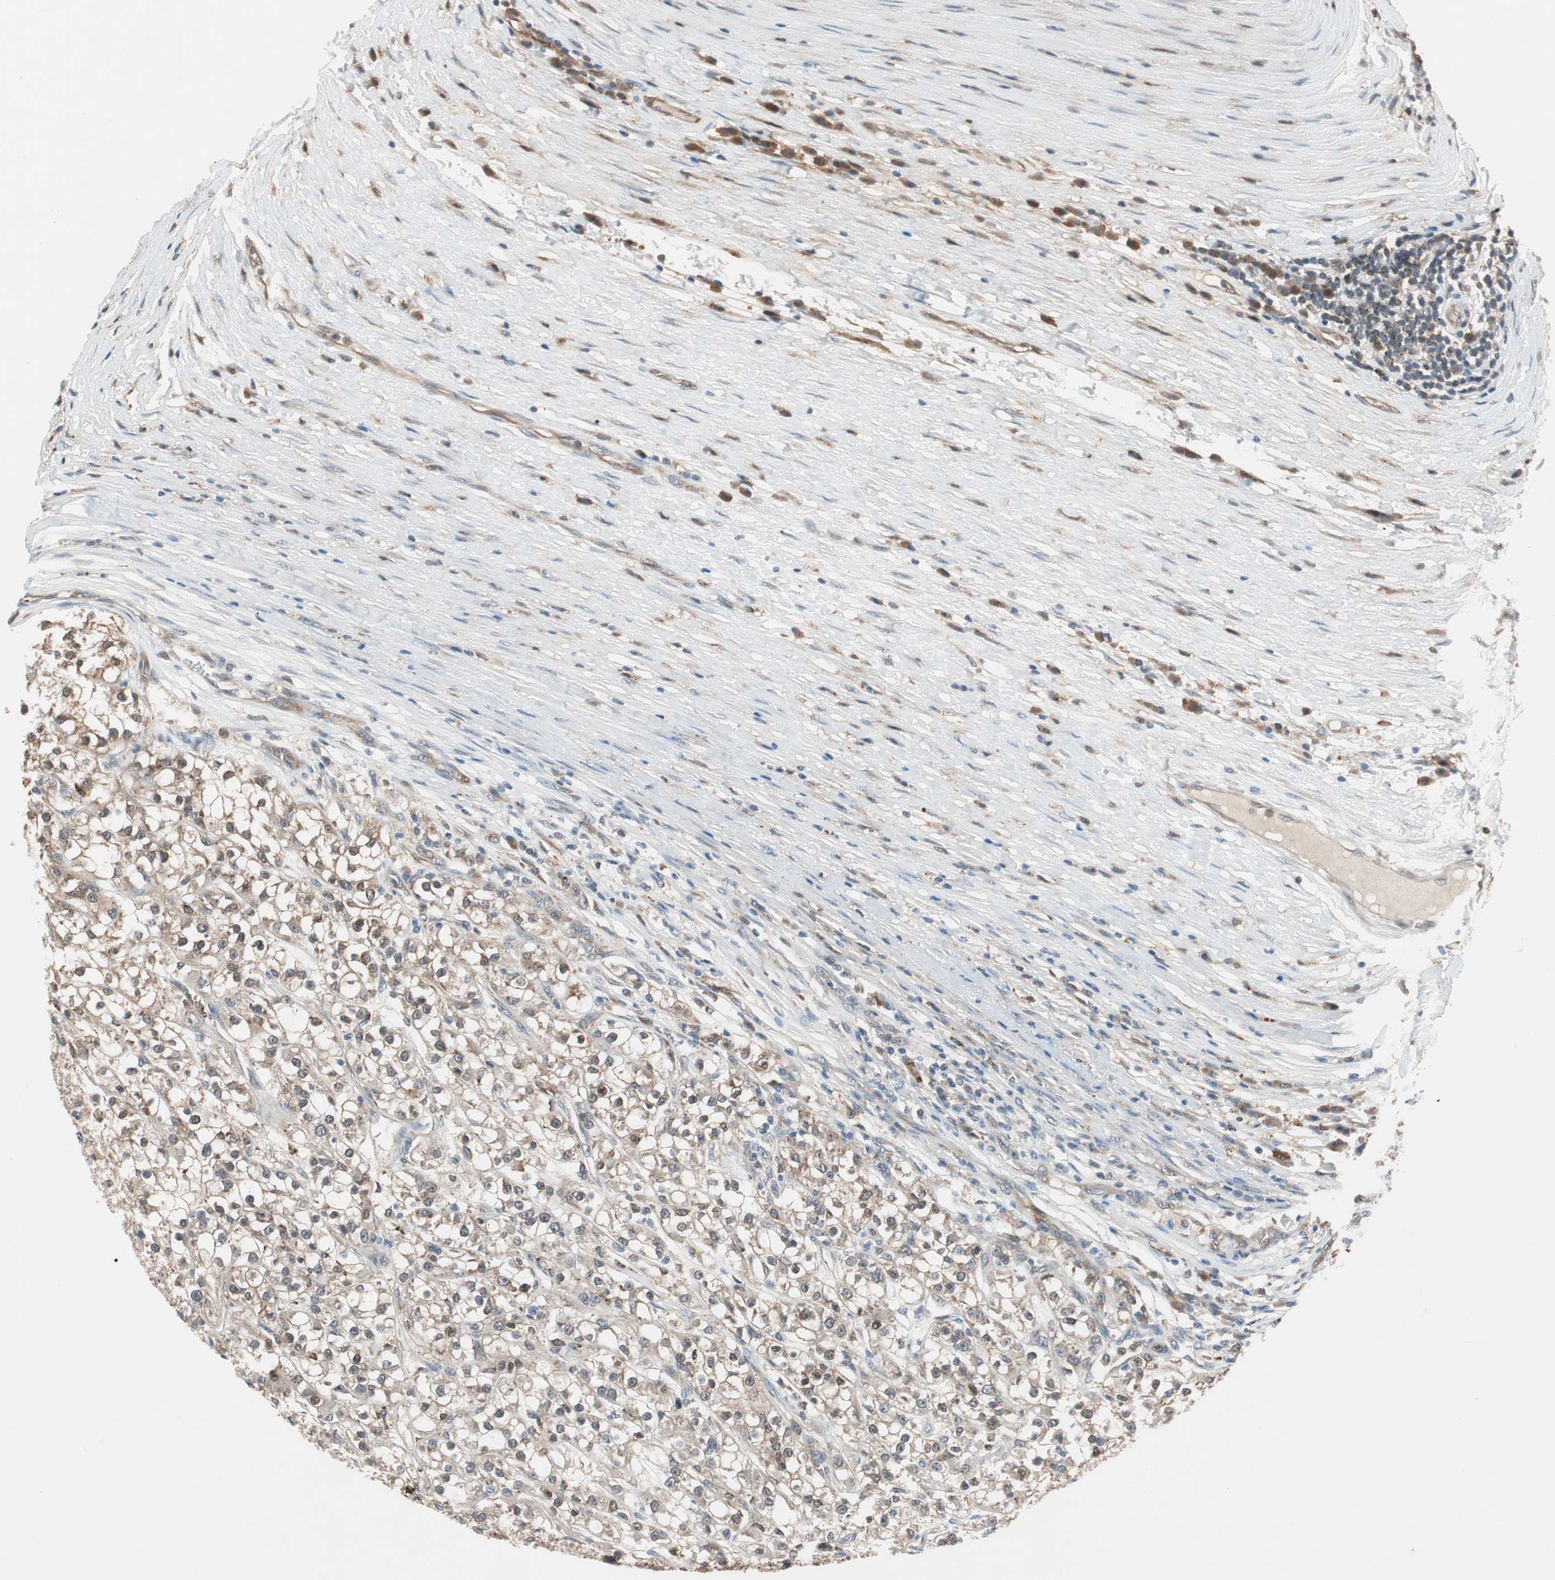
{"staining": {"intensity": "weak", "quantity": "25%-75%", "location": "cytoplasmic/membranous"}, "tissue": "renal cancer", "cell_type": "Tumor cells", "image_type": "cancer", "snomed": [{"axis": "morphology", "description": "Adenocarcinoma, NOS"}, {"axis": "topography", "description": "Kidney"}], "caption": "Weak cytoplasmic/membranous positivity is present in approximately 25%-75% of tumor cells in adenocarcinoma (renal).", "gene": "PIK3R3", "patient": {"sex": "female", "age": 52}}